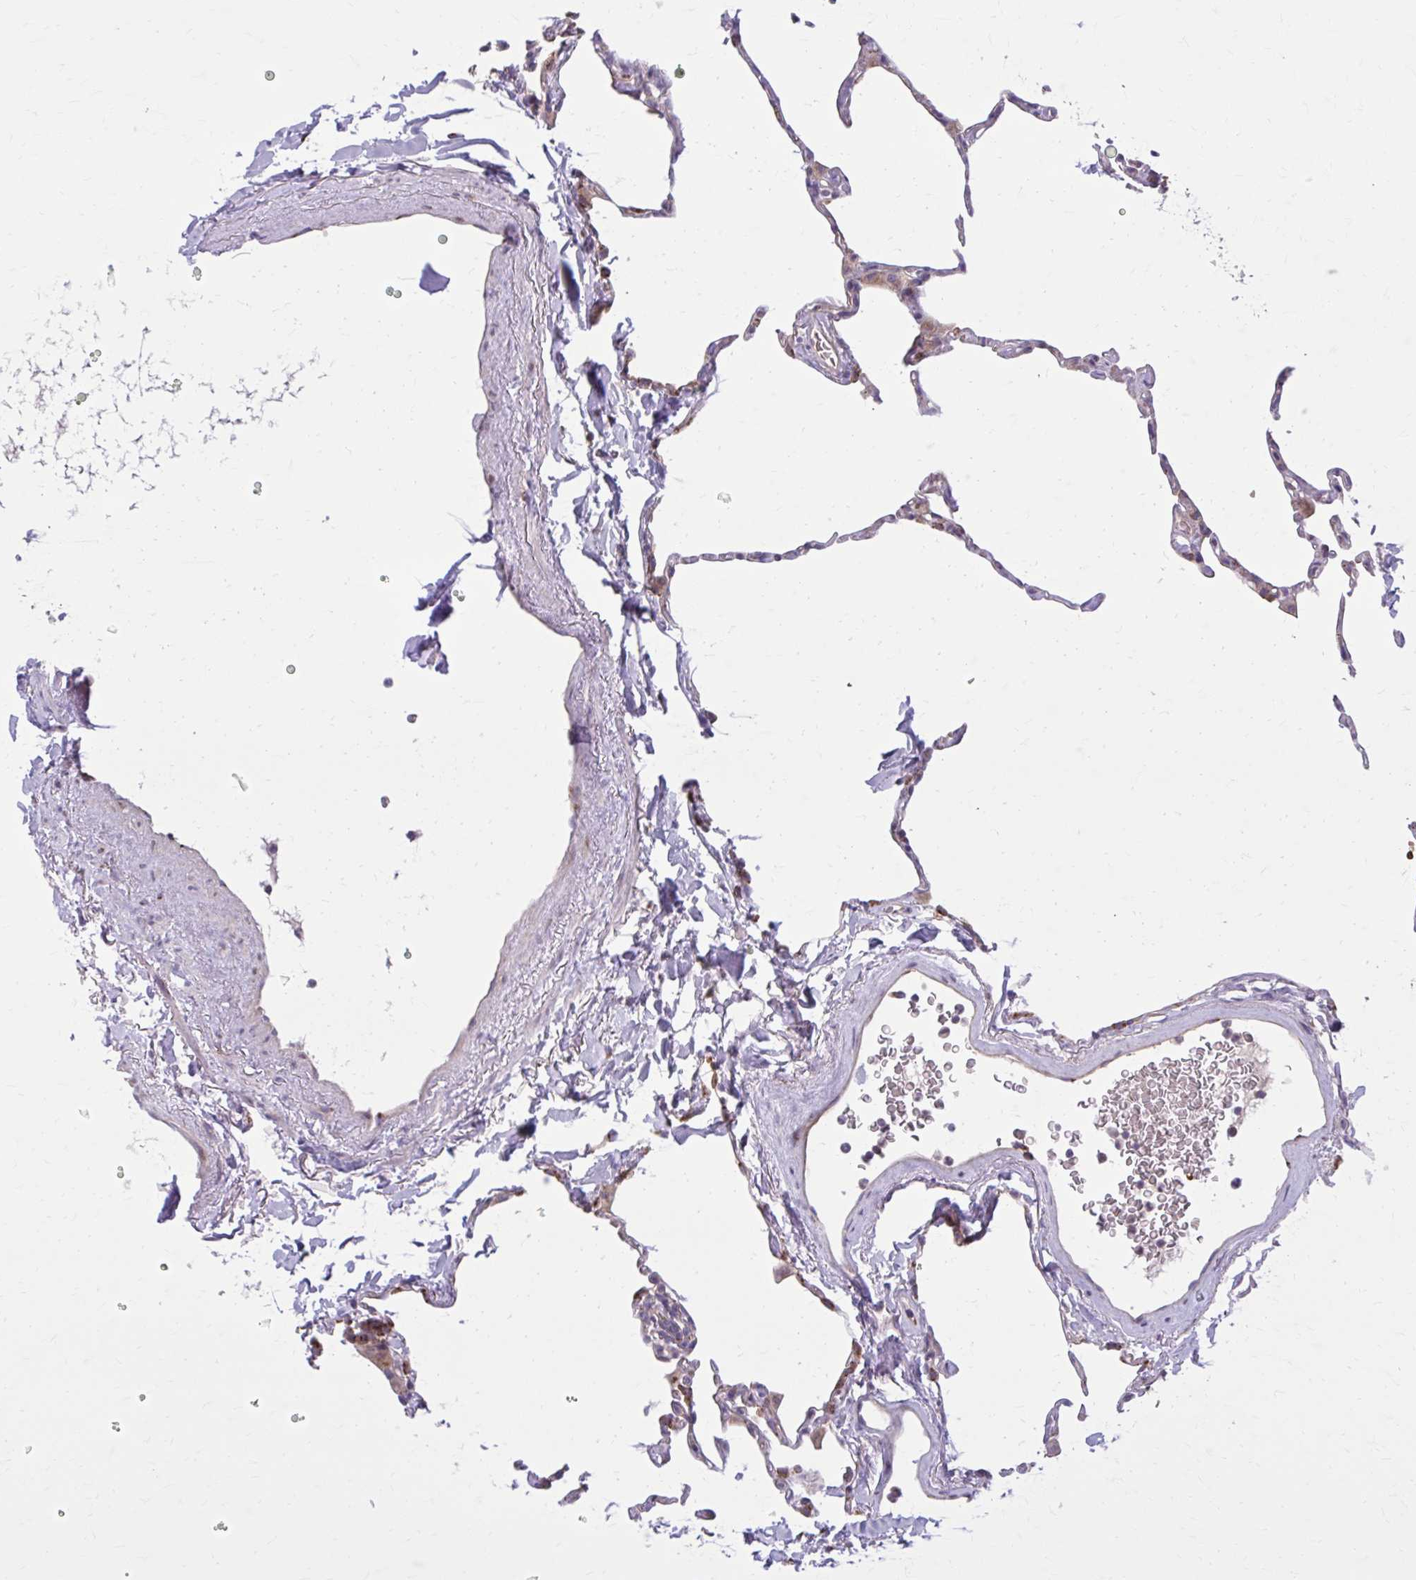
{"staining": {"intensity": "moderate", "quantity": "25%-75%", "location": "cytoplasmic/membranous"}, "tissue": "lung", "cell_type": "Alveolar cells", "image_type": "normal", "snomed": [{"axis": "morphology", "description": "Normal tissue, NOS"}, {"axis": "topography", "description": "Lung"}], "caption": "Immunohistochemistry micrograph of unremarkable lung stained for a protein (brown), which displays medium levels of moderate cytoplasmic/membranous positivity in about 25%-75% of alveolar cells.", "gene": "SNF8", "patient": {"sex": "male", "age": 65}}